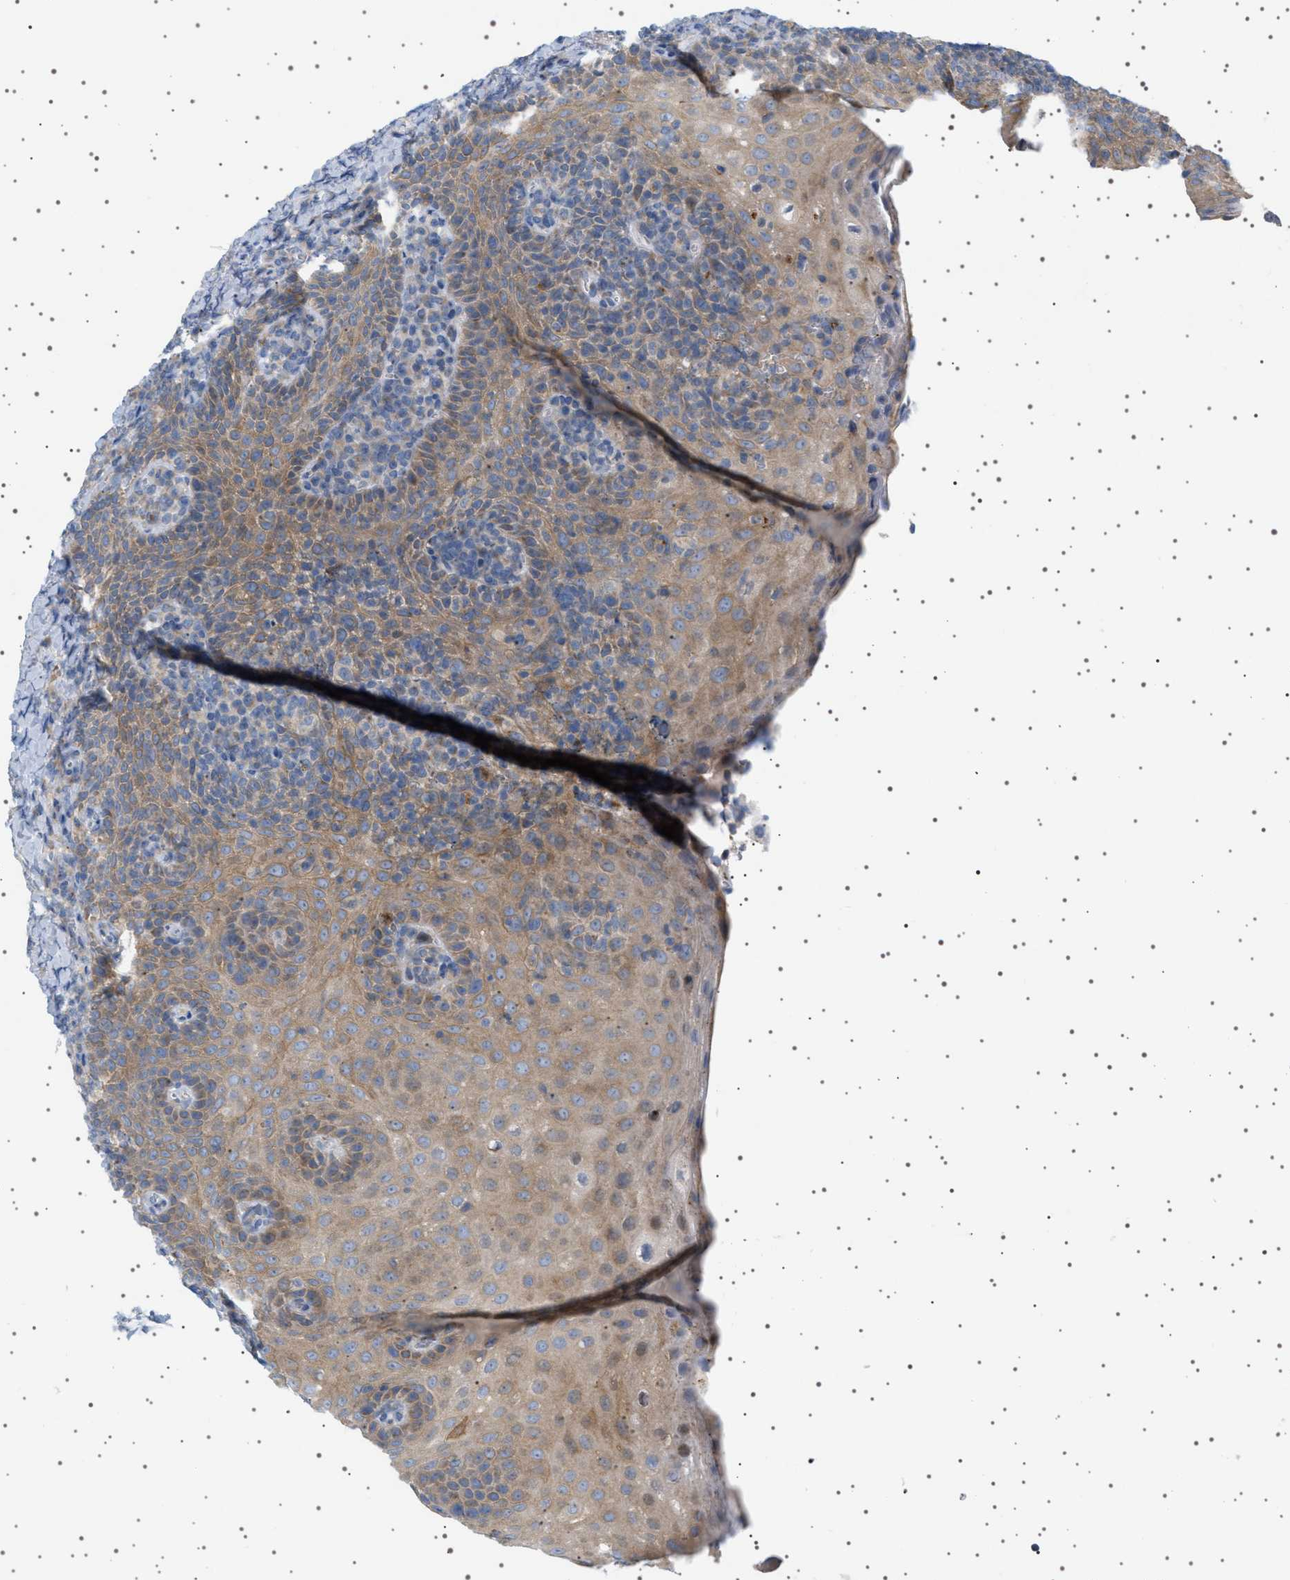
{"staining": {"intensity": "weak", "quantity": "<25%", "location": "cytoplasmic/membranous"}, "tissue": "tonsil", "cell_type": "Germinal center cells", "image_type": "normal", "snomed": [{"axis": "morphology", "description": "Normal tissue, NOS"}, {"axis": "topography", "description": "Tonsil"}], "caption": "Normal tonsil was stained to show a protein in brown. There is no significant expression in germinal center cells. The staining was performed using DAB (3,3'-diaminobenzidine) to visualize the protein expression in brown, while the nuclei were stained in blue with hematoxylin (Magnification: 20x).", "gene": "ADCY10", "patient": {"sex": "male", "age": 37}}